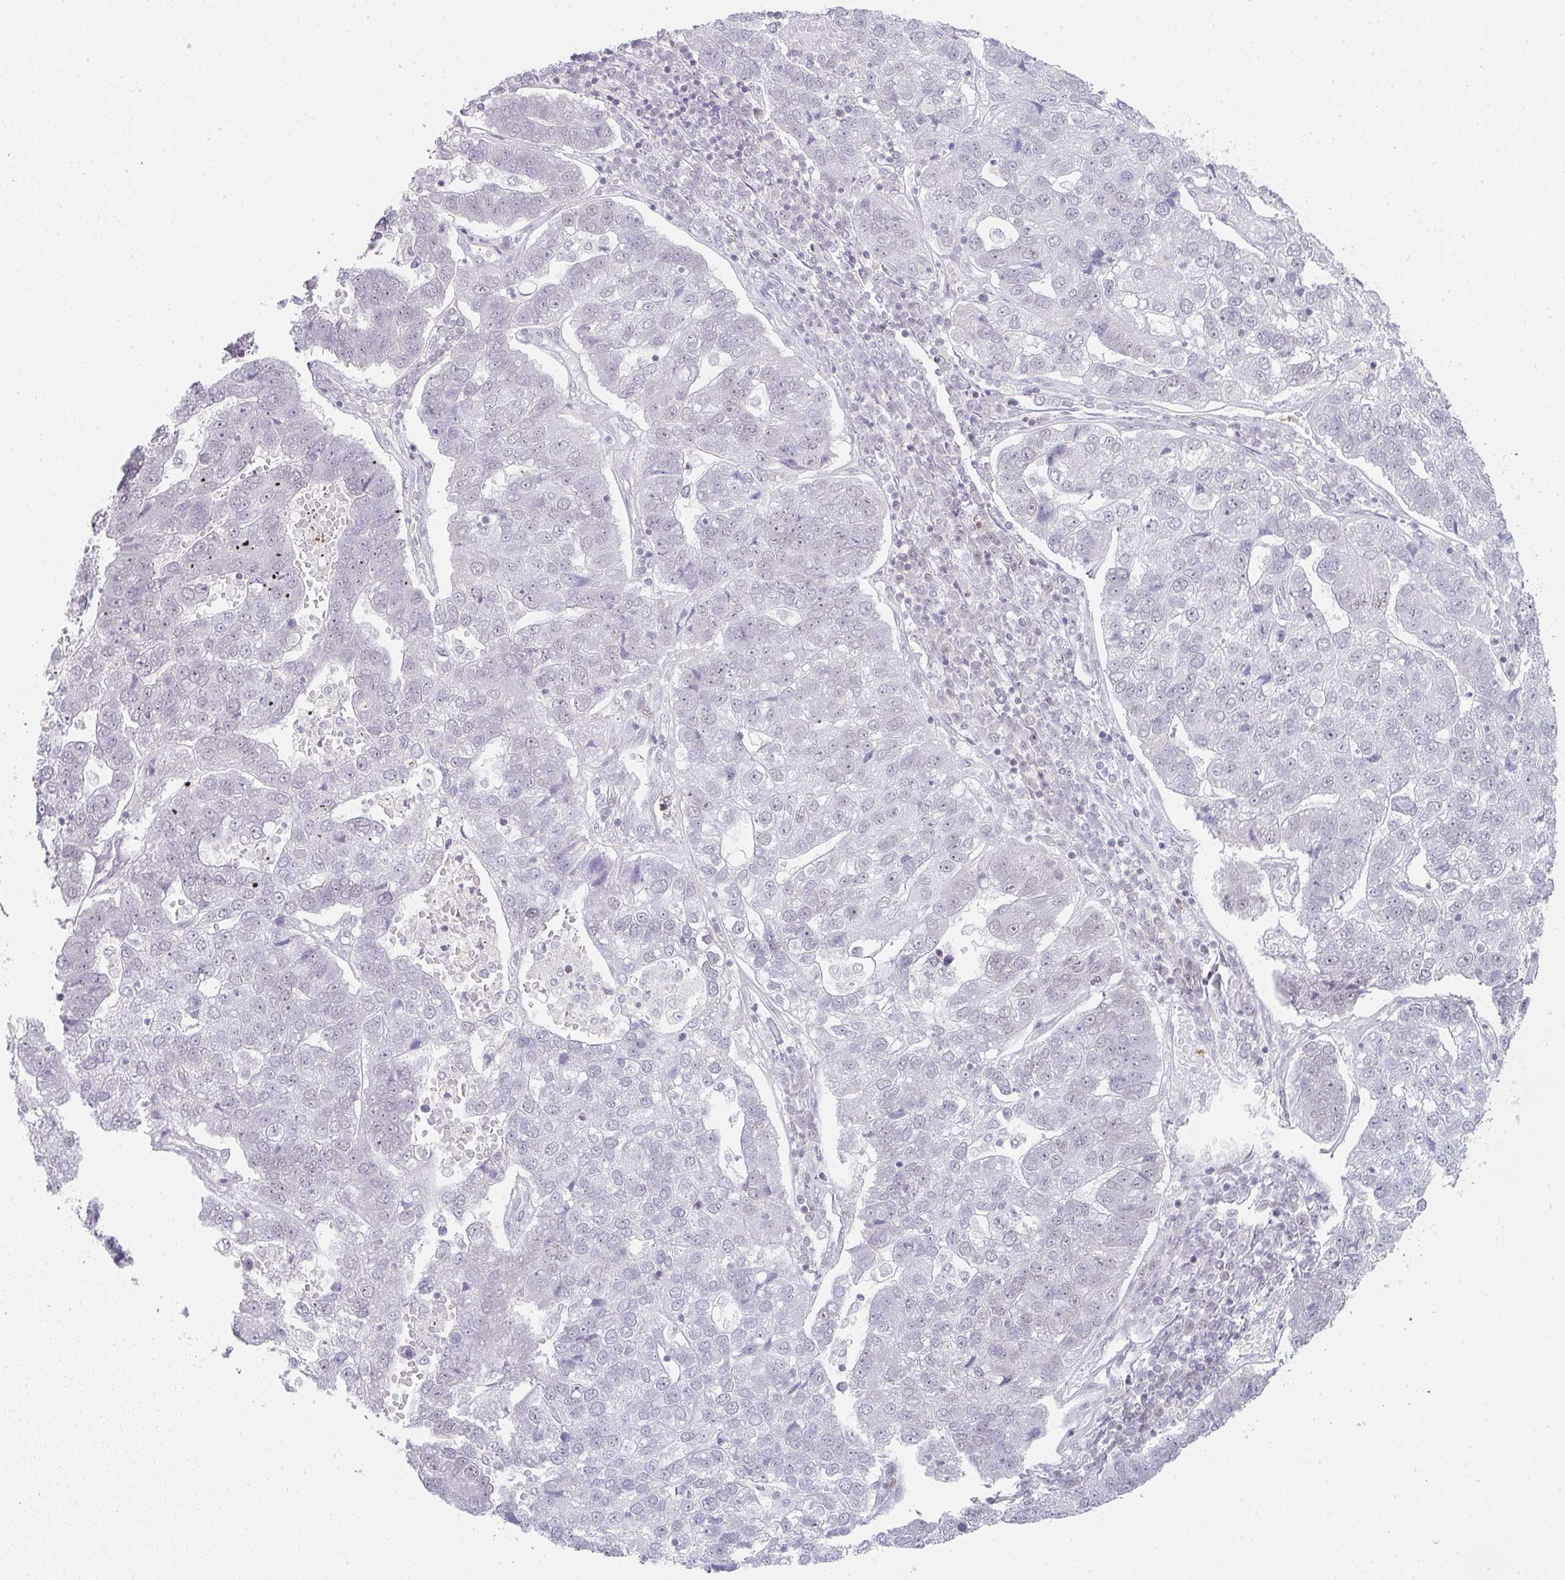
{"staining": {"intensity": "negative", "quantity": "none", "location": "none"}, "tissue": "pancreatic cancer", "cell_type": "Tumor cells", "image_type": "cancer", "snomed": [{"axis": "morphology", "description": "Adenocarcinoma, NOS"}, {"axis": "topography", "description": "Pancreas"}], "caption": "Image shows no significant protein positivity in tumor cells of pancreatic adenocarcinoma.", "gene": "LIN54", "patient": {"sex": "female", "age": 61}}